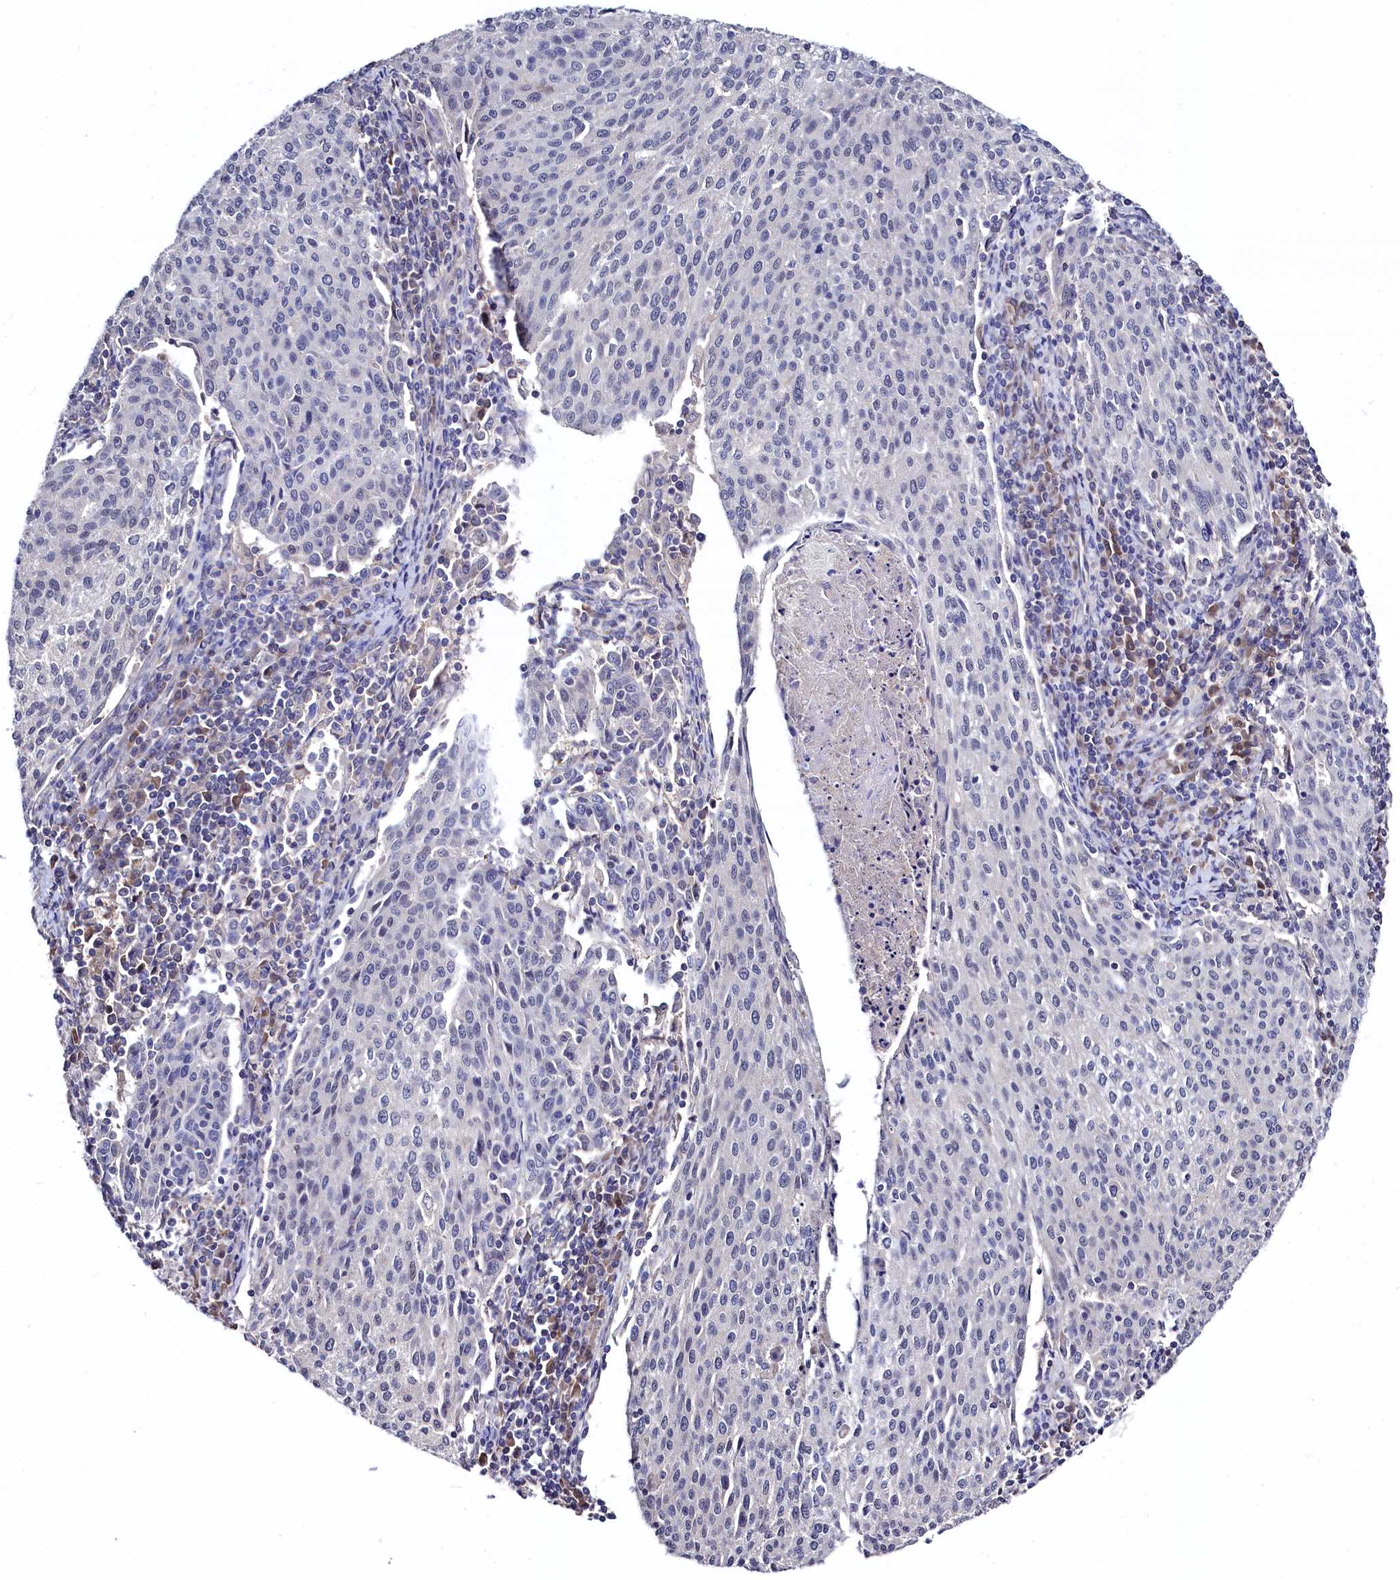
{"staining": {"intensity": "negative", "quantity": "none", "location": "none"}, "tissue": "cervical cancer", "cell_type": "Tumor cells", "image_type": "cancer", "snomed": [{"axis": "morphology", "description": "Squamous cell carcinoma, NOS"}, {"axis": "topography", "description": "Cervix"}], "caption": "A micrograph of cervical cancer stained for a protein reveals no brown staining in tumor cells.", "gene": "C11orf54", "patient": {"sex": "female", "age": 46}}